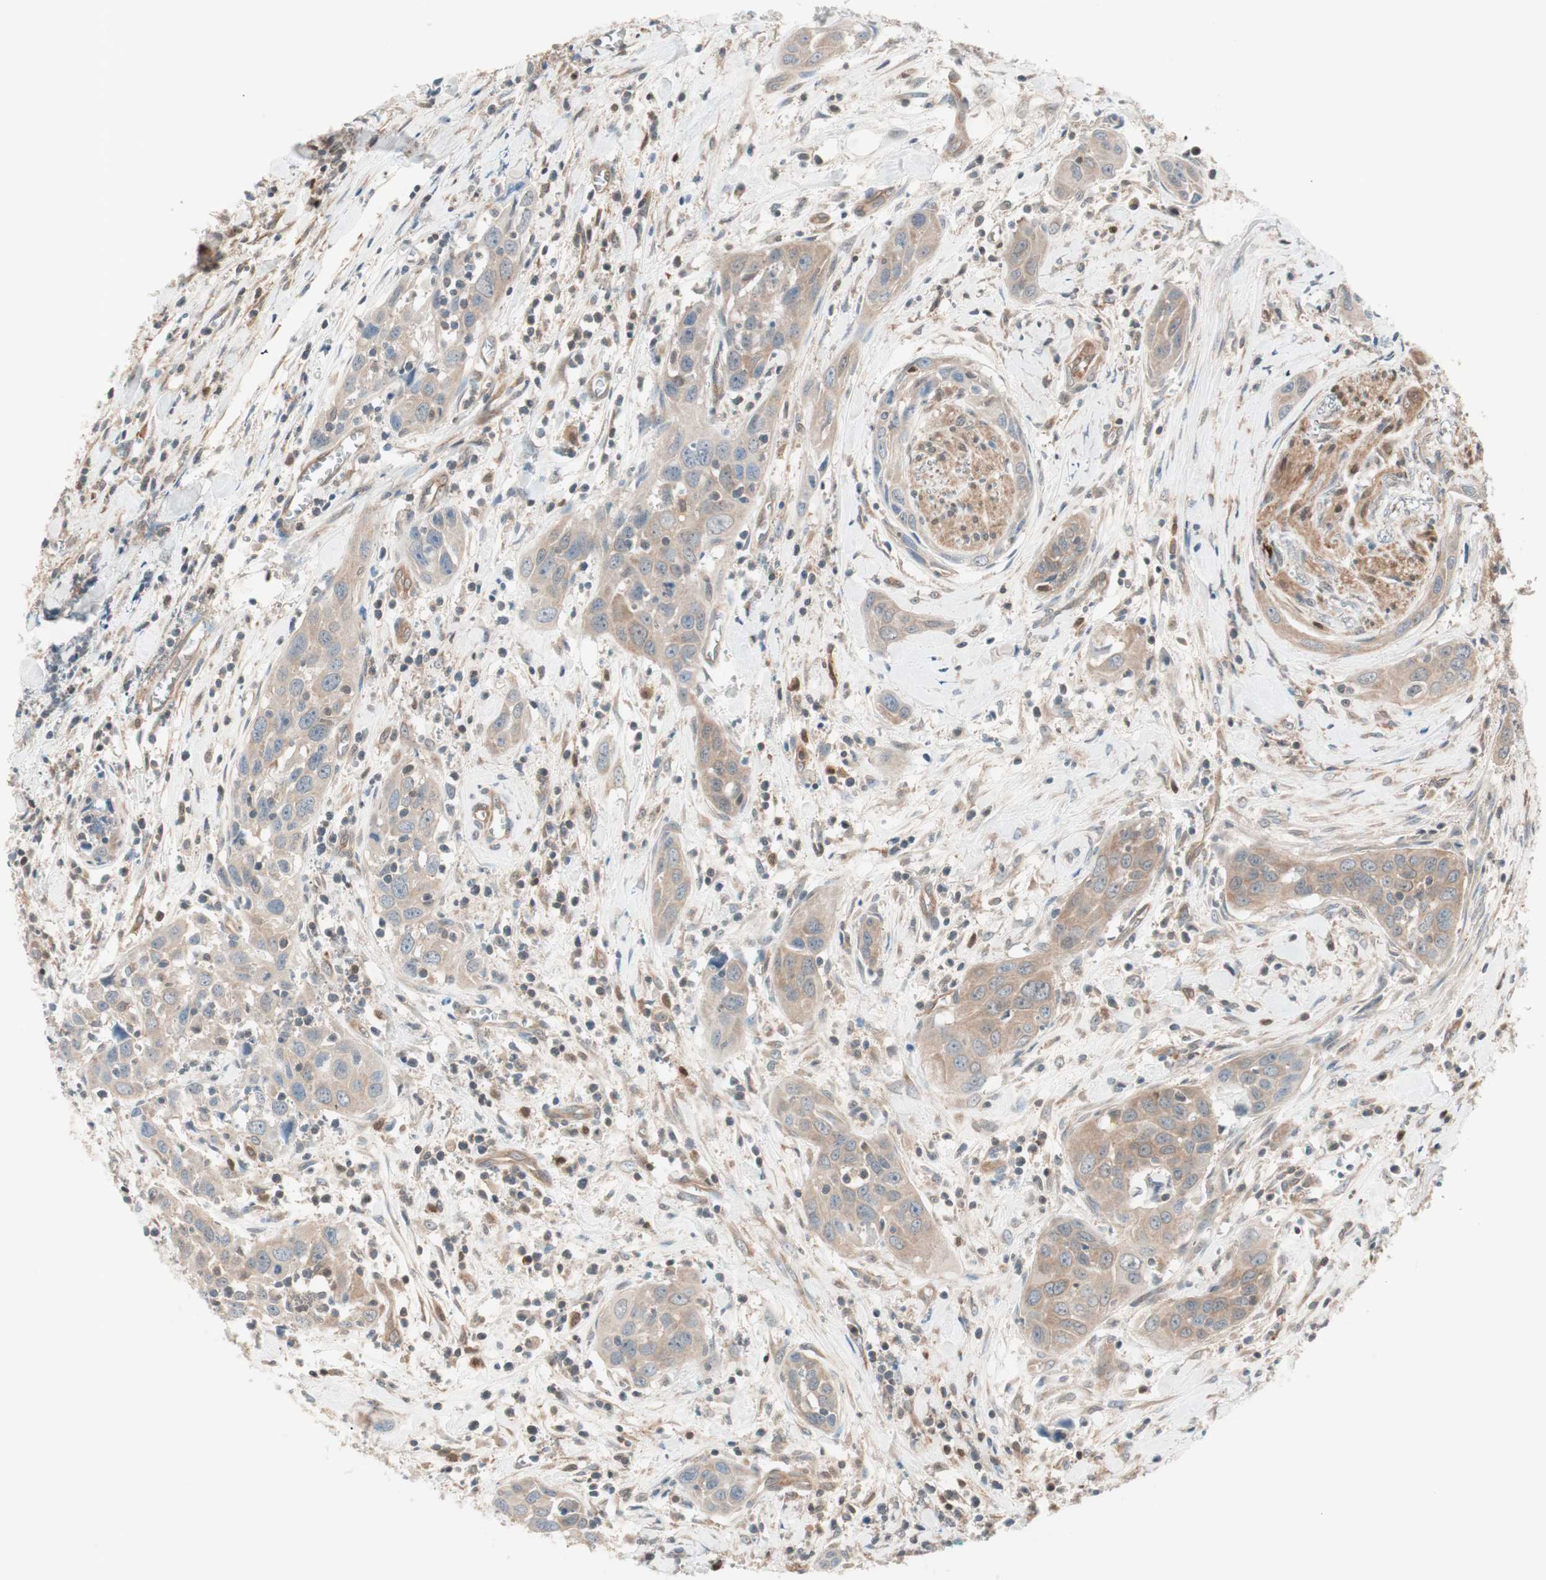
{"staining": {"intensity": "moderate", "quantity": ">75%", "location": "cytoplasmic/membranous"}, "tissue": "head and neck cancer", "cell_type": "Tumor cells", "image_type": "cancer", "snomed": [{"axis": "morphology", "description": "Squamous cell carcinoma, NOS"}, {"axis": "topography", "description": "Oral tissue"}, {"axis": "topography", "description": "Head-Neck"}], "caption": "An IHC histopathology image of tumor tissue is shown. Protein staining in brown shows moderate cytoplasmic/membranous positivity in squamous cell carcinoma (head and neck) within tumor cells. The staining was performed using DAB, with brown indicating positive protein expression. Nuclei are stained blue with hematoxylin.", "gene": "GALT", "patient": {"sex": "female", "age": 50}}